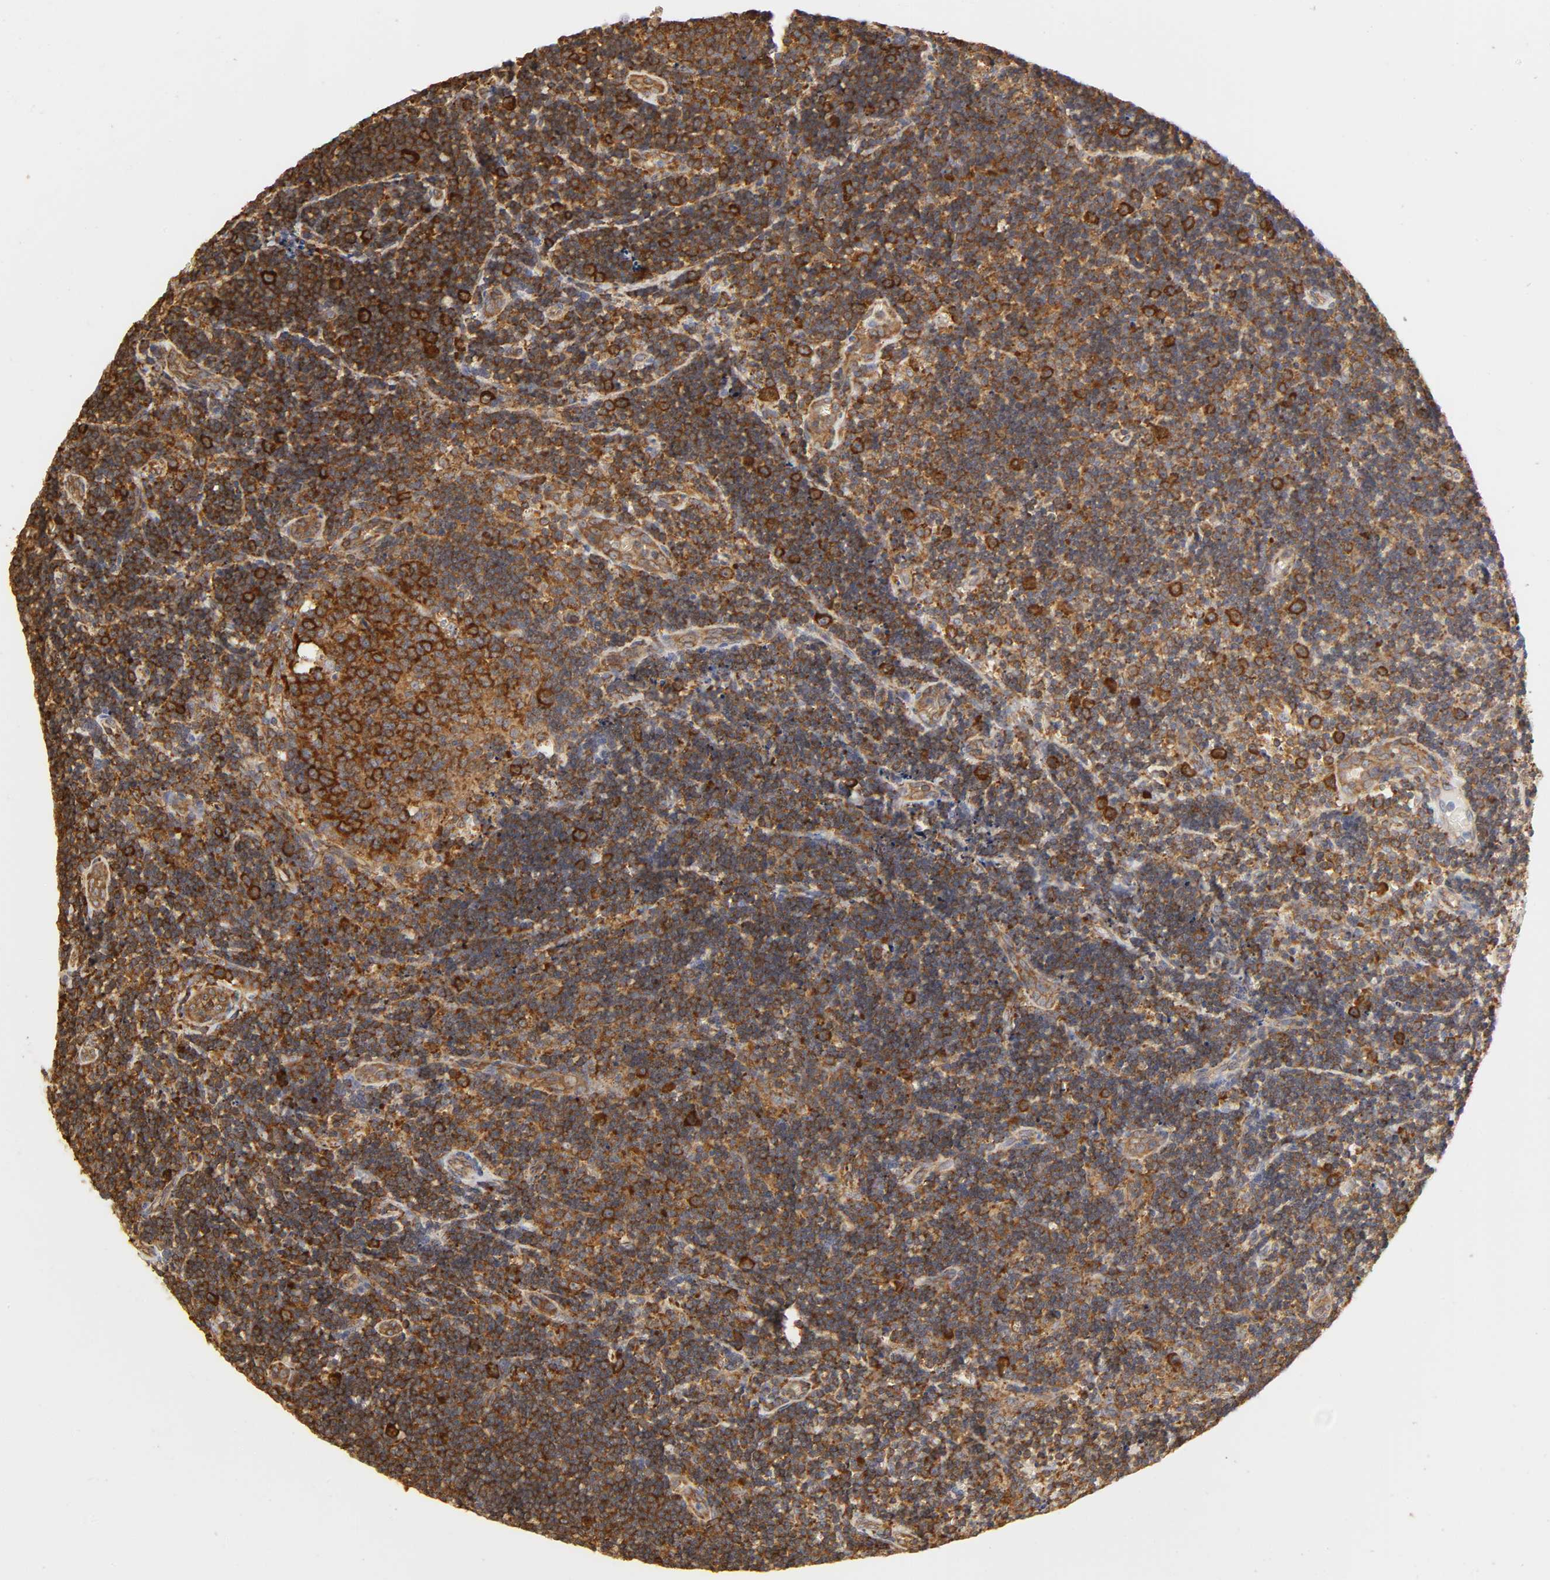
{"staining": {"intensity": "strong", "quantity": ">75%", "location": "cytoplasmic/membranous"}, "tissue": "lymph node", "cell_type": "Germinal center cells", "image_type": "normal", "snomed": [{"axis": "morphology", "description": "Normal tissue, NOS"}, {"axis": "topography", "description": "Lymph node"}, {"axis": "topography", "description": "Salivary gland"}], "caption": "Germinal center cells show strong cytoplasmic/membranous positivity in approximately >75% of cells in unremarkable lymph node.", "gene": "RPL14", "patient": {"sex": "male", "age": 8}}